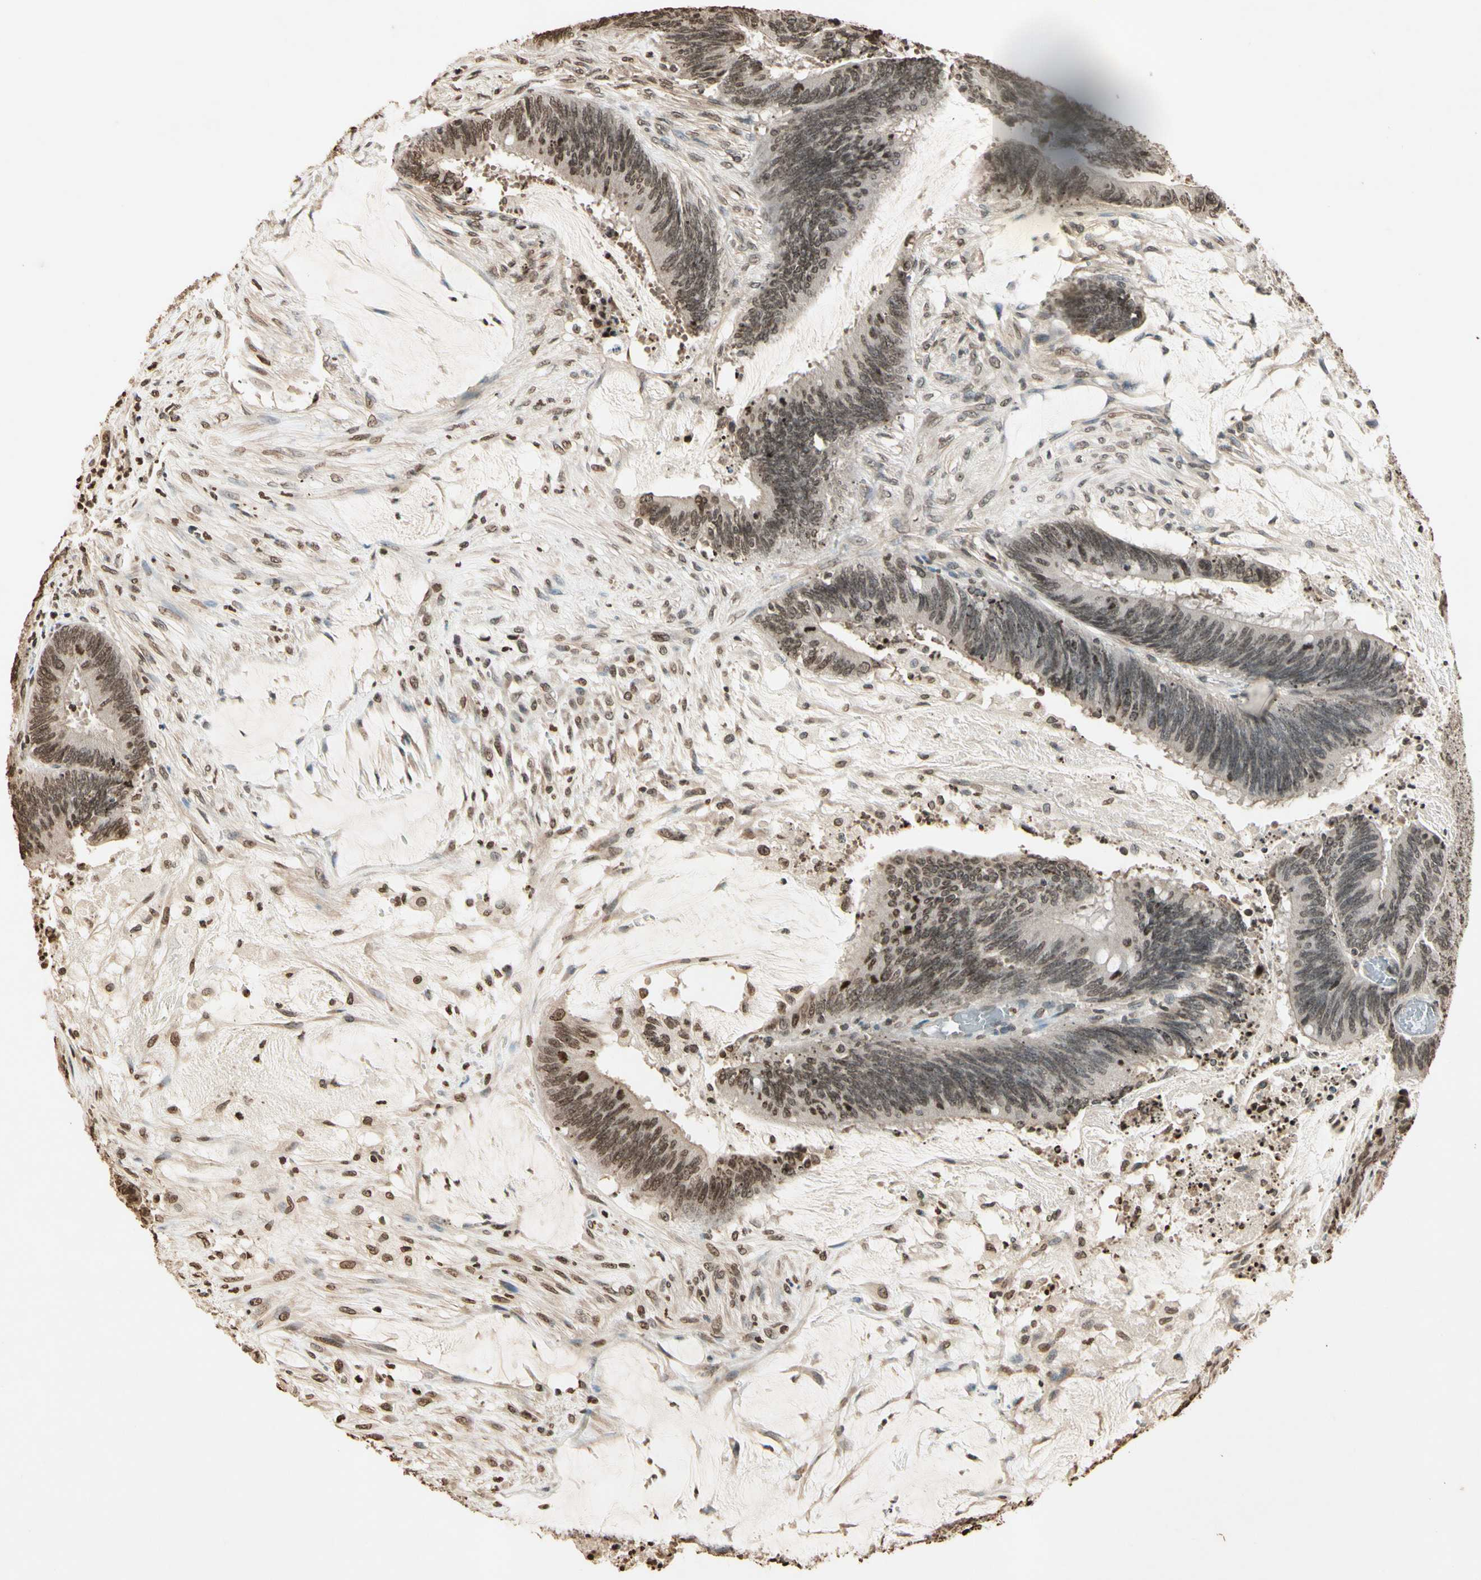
{"staining": {"intensity": "moderate", "quantity": "25%-75%", "location": "cytoplasmic/membranous,nuclear"}, "tissue": "colorectal cancer", "cell_type": "Tumor cells", "image_type": "cancer", "snomed": [{"axis": "morphology", "description": "Adenocarcinoma, NOS"}, {"axis": "topography", "description": "Rectum"}], "caption": "A brown stain shows moderate cytoplasmic/membranous and nuclear staining of a protein in human colorectal cancer (adenocarcinoma) tumor cells.", "gene": "TOP1", "patient": {"sex": "female", "age": 66}}